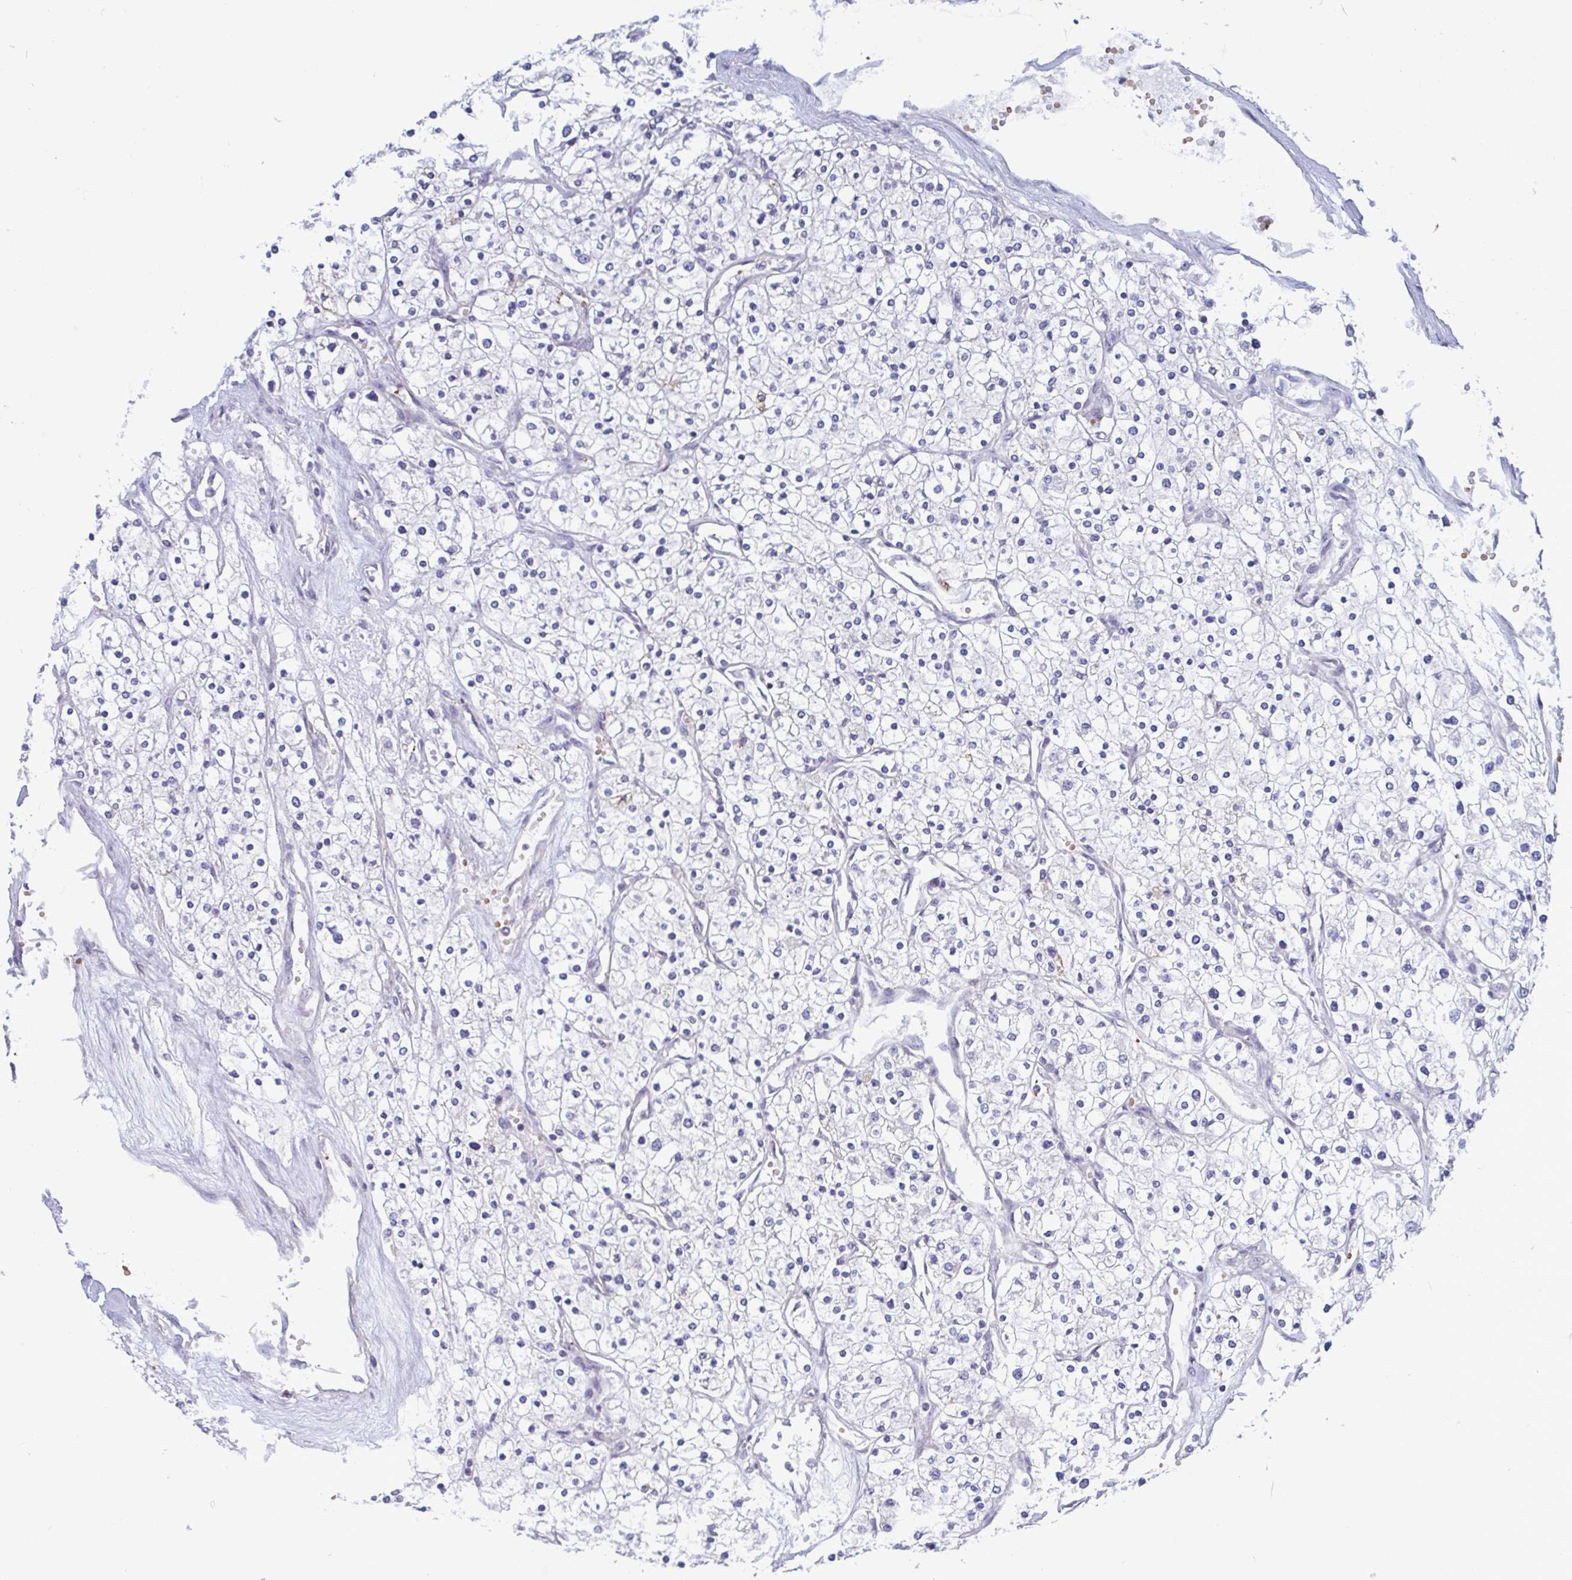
{"staining": {"intensity": "negative", "quantity": "none", "location": "none"}, "tissue": "renal cancer", "cell_type": "Tumor cells", "image_type": "cancer", "snomed": [{"axis": "morphology", "description": "Adenocarcinoma, NOS"}, {"axis": "topography", "description": "Kidney"}], "caption": "Adenocarcinoma (renal) stained for a protein using IHC exhibits no staining tumor cells.", "gene": "LRRC38", "patient": {"sex": "male", "age": 80}}